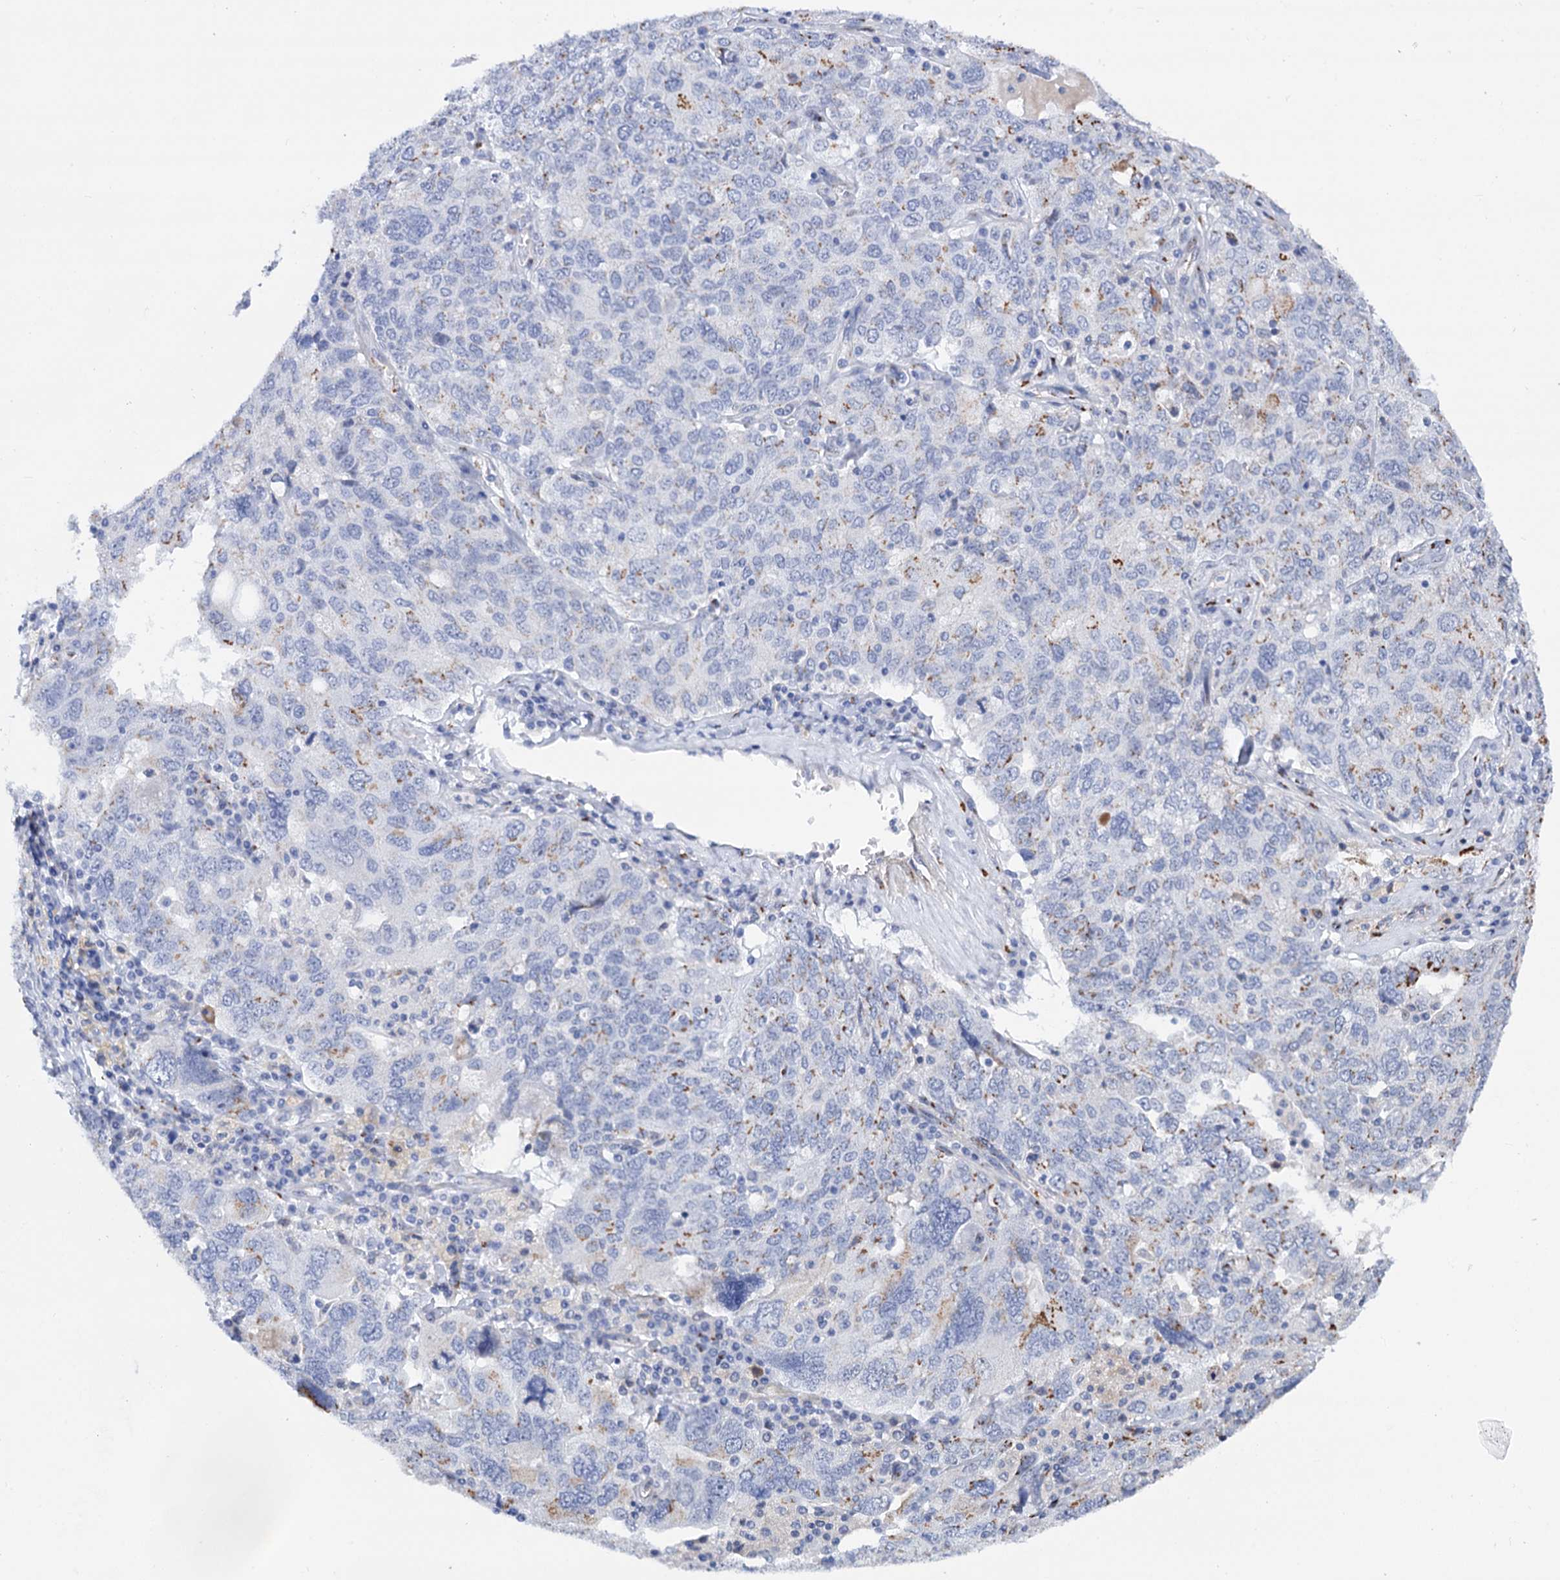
{"staining": {"intensity": "weak", "quantity": "<25%", "location": "cytoplasmic/membranous"}, "tissue": "ovarian cancer", "cell_type": "Tumor cells", "image_type": "cancer", "snomed": [{"axis": "morphology", "description": "Carcinoma, endometroid"}, {"axis": "topography", "description": "Ovary"}], "caption": "Protein analysis of ovarian cancer (endometroid carcinoma) demonstrates no significant positivity in tumor cells.", "gene": "C11orf96", "patient": {"sex": "female", "age": 62}}